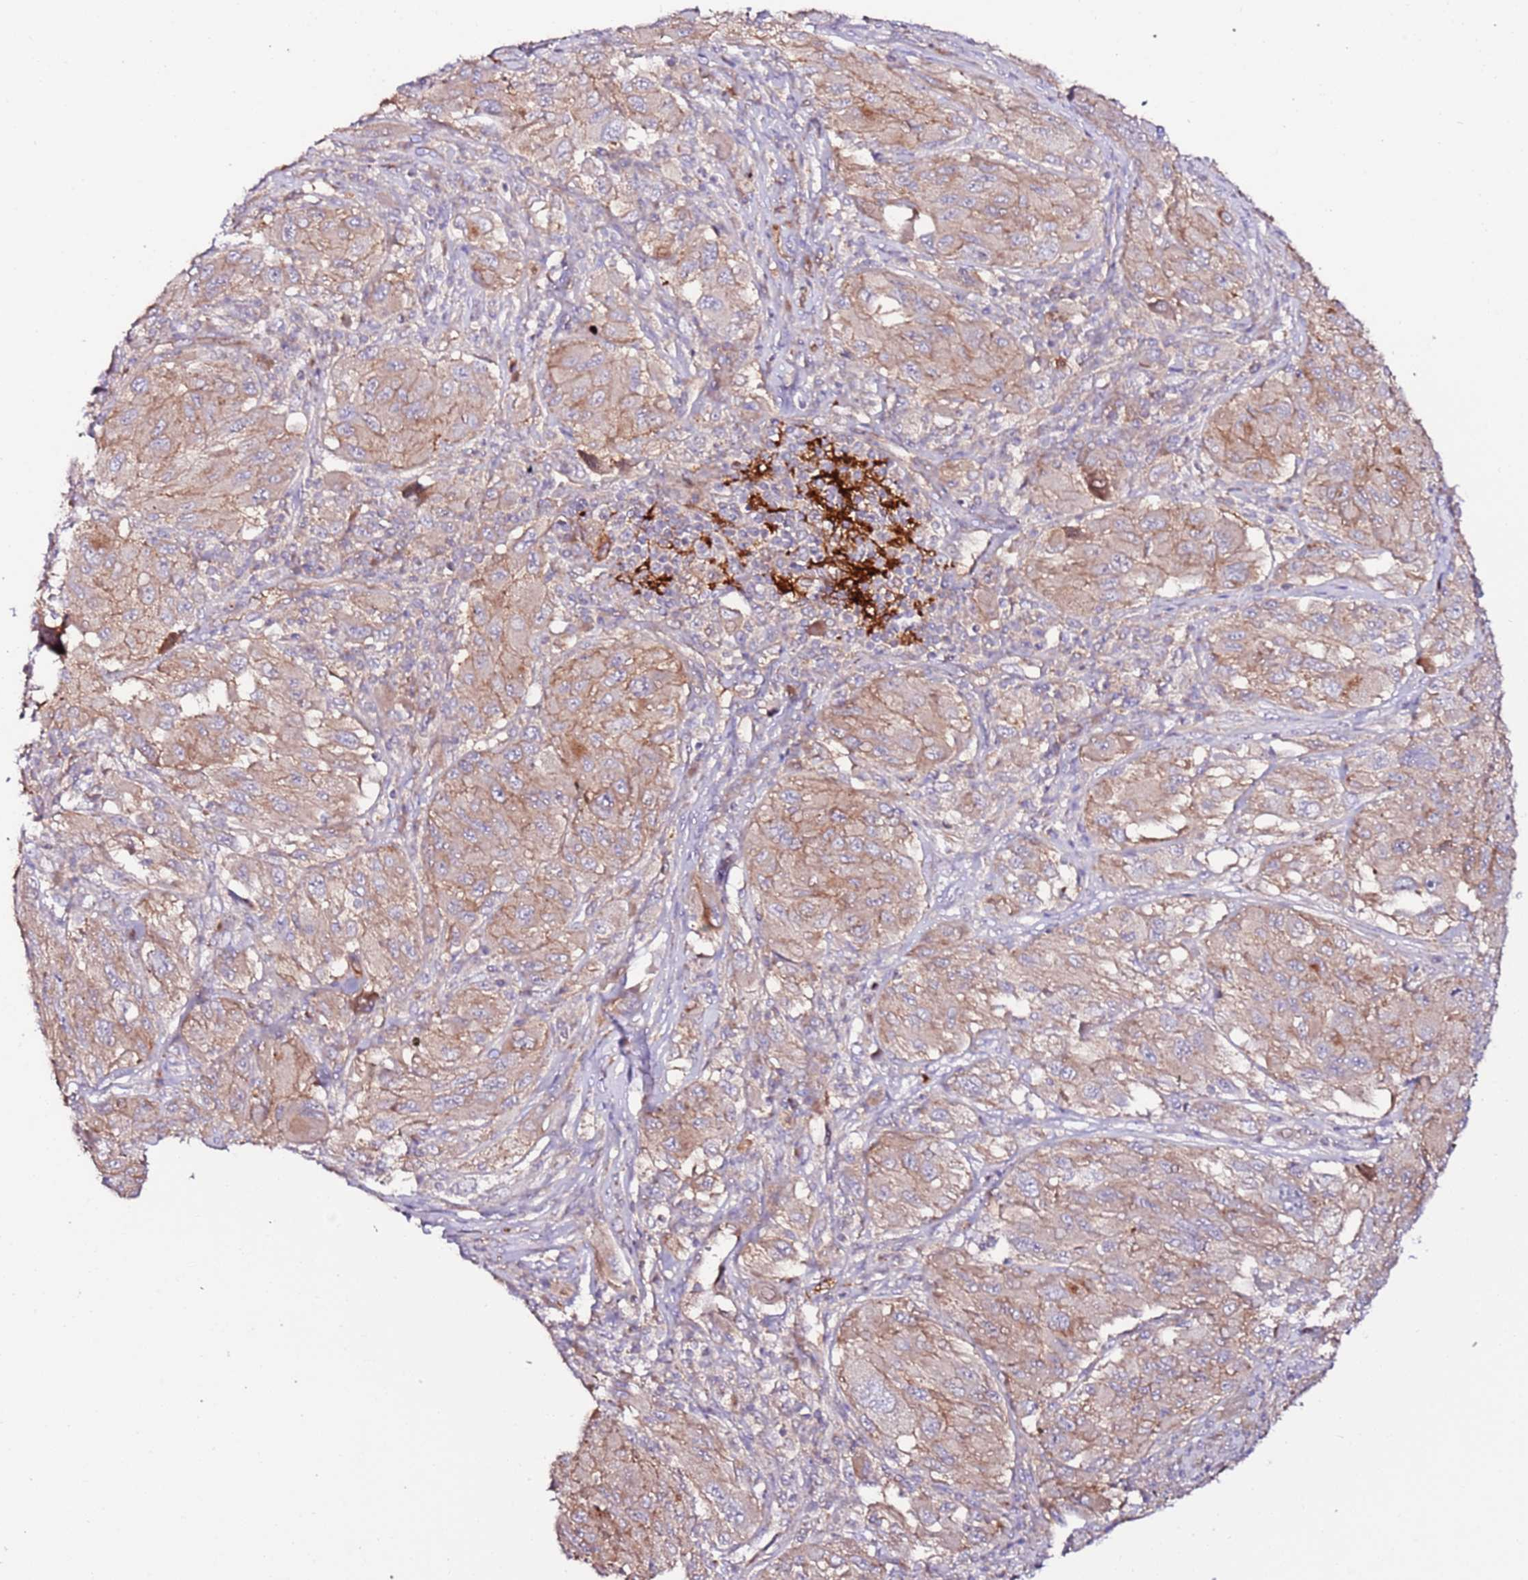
{"staining": {"intensity": "moderate", "quantity": ">75%", "location": "cytoplasmic/membranous"}, "tissue": "melanoma", "cell_type": "Tumor cells", "image_type": "cancer", "snomed": [{"axis": "morphology", "description": "Malignant melanoma, NOS"}, {"axis": "topography", "description": "Skin"}], "caption": "An immunohistochemistry photomicrograph of tumor tissue is shown. Protein staining in brown labels moderate cytoplasmic/membranous positivity in malignant melanoma within tumor cells. (DAB IHC with brightfield microscopy, high magnification).", "gene": "FLVCR1", "patient": {"sex": "female", "age": 91}}